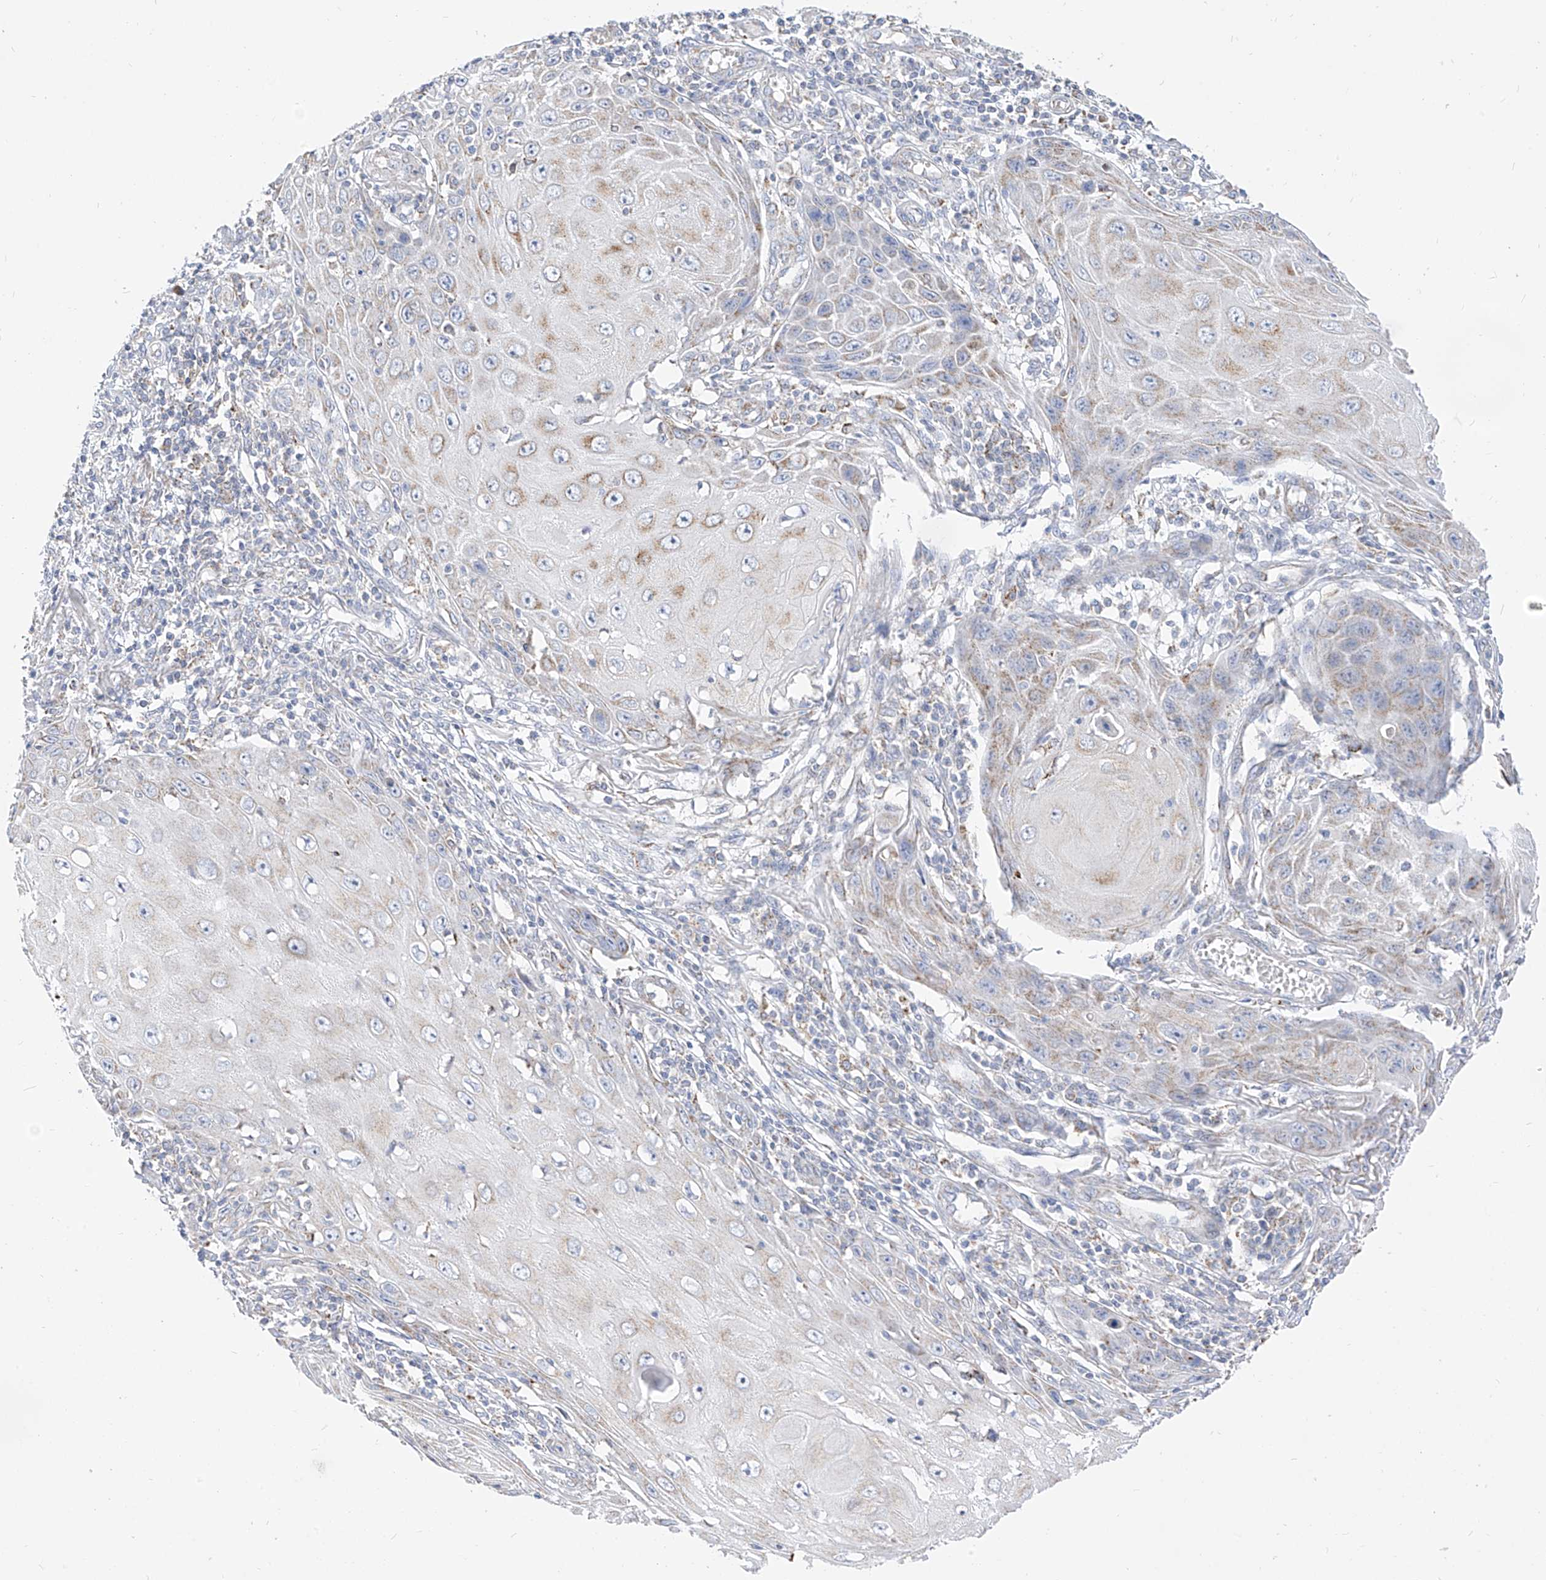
{"staining": {"intensity": "weak", "quantity": "<25%", "location": "cytoplasmic/membranous"}, "tissue": "skin cancer", "cell_type": "Tumor cells", "image_type": "cancer", "snomed": [{"axis": "morphology", "description": "Squamous cell carcinoma, NOS"}, {"axis": "topography", "description": "Skin"}], "caption": "High power microscopy histopathology image of an immunohistochemistry (IHC) micrograph of skin squamous cell carcinoma, revealing no significant expression in tumor cells.", "gene": "RASA2", "patient": {"sex": "female", "age": 73}}